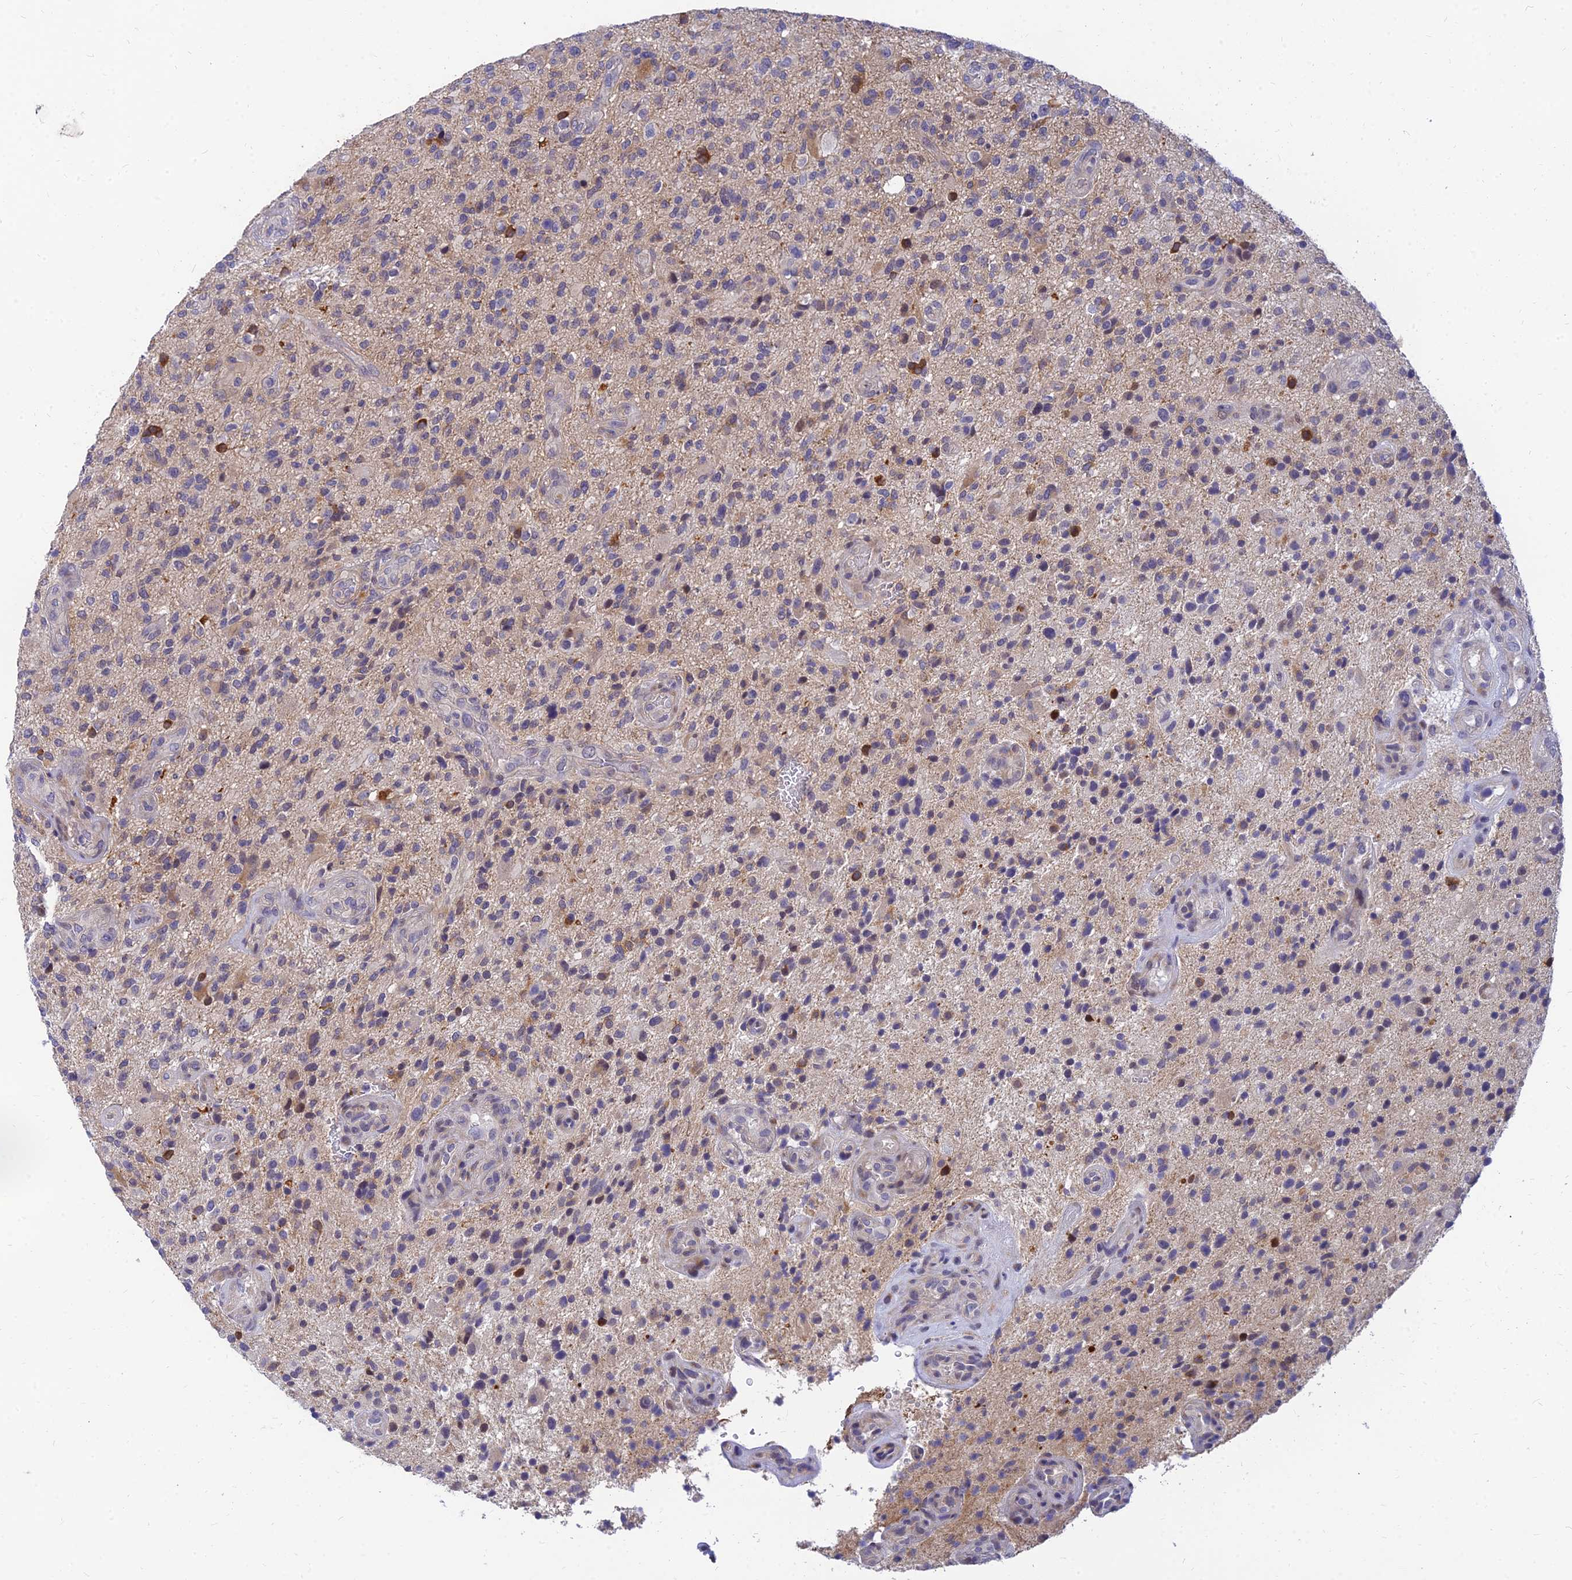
{"staining": {"intensity": "moderate", "quantity": "<25%", "location": "cytoplasmic/membranous"}, "tissue": "glioma", "cell_type": "Tumor cells", "image_type": "cancer", "snomed": [{"axis": "morphology", "description": "Glioma, malignant, High grade"}, {"axis": "topography", "description": "Brain"}], "caption": "Immunohistochemistry of malignant glioma (high-grade) reveals low levels of moderate cytoplasmic/membranous staining in approximately <25% of tumor cells.", "gene": "ANKS4B", "patient": {"sex": "male", "age": 47}}